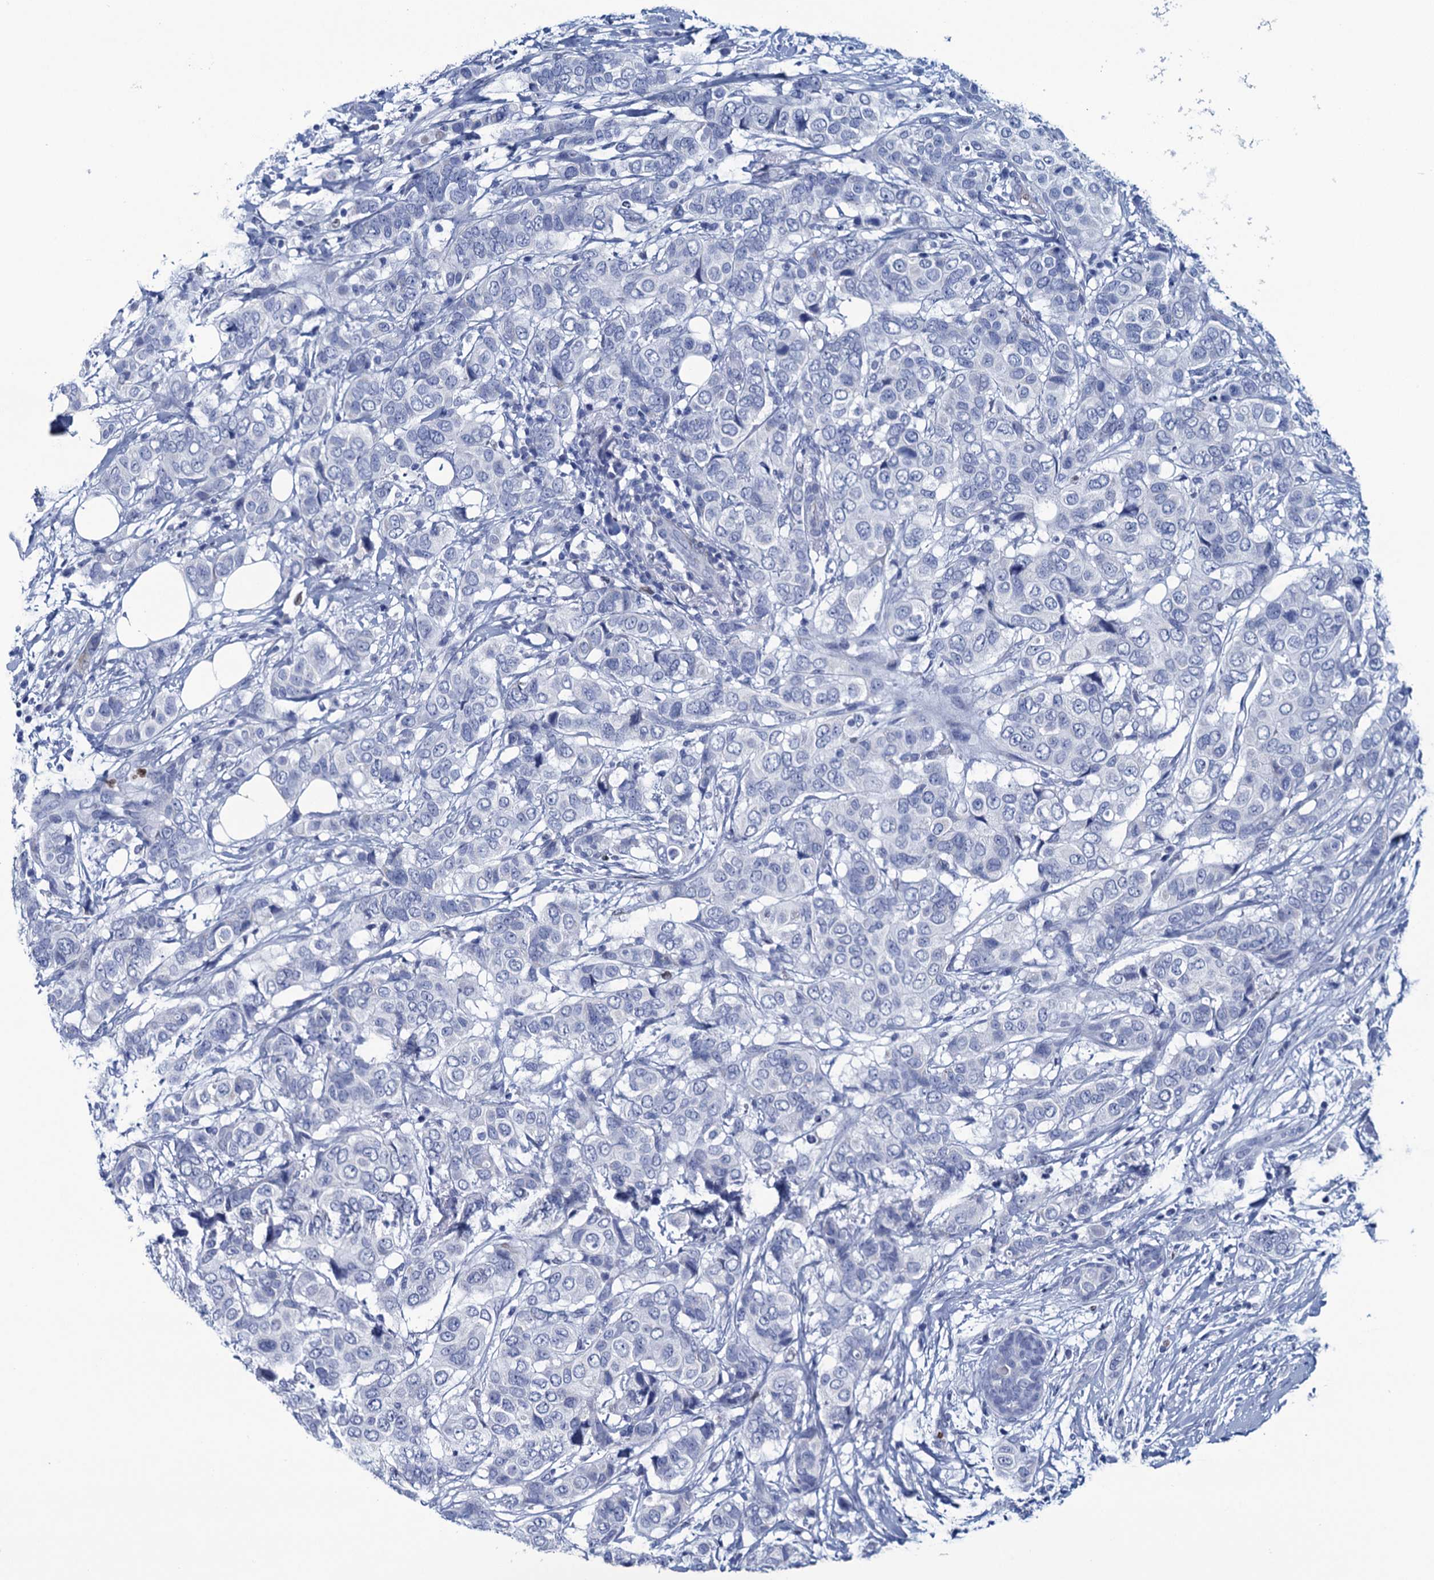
{"staining": {"intensity": "negative", "quantity": "none", "location": "none"}, "tissue": "breast cancer", "cell_type": "Tumor cells", "image_type": "cancer", "snomed": [{"axis": "morphology", "description": "Lobular carcinoma"}, {"axis": "topography", "description": "Breast"}], "caption": "Tumor cells show no significant protein positivity in breast cancer (lobular carcinoma).", "gene": "RHCG", "patient": {"sex": "female", "age": 51}}